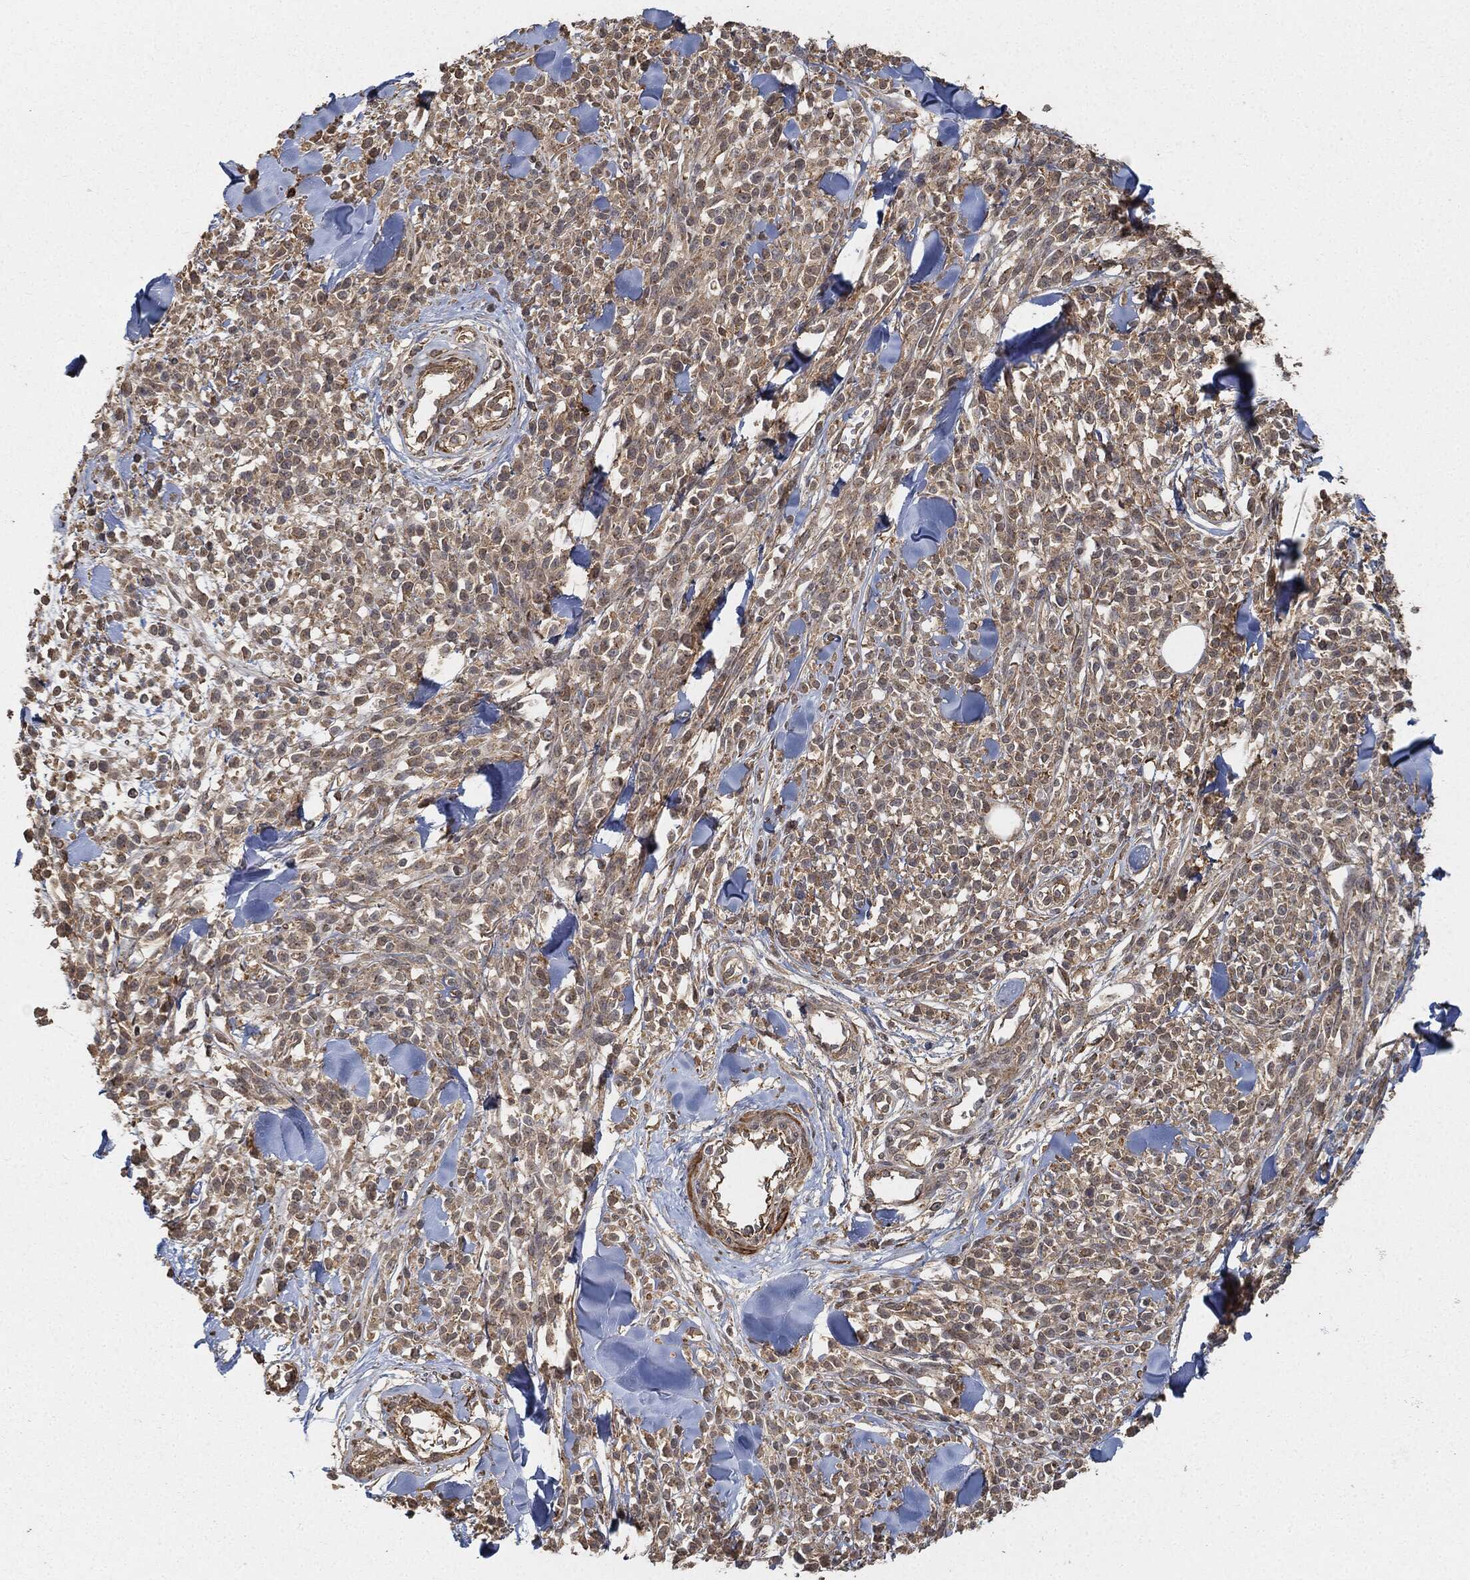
{"staining": {"intensity": "moderate", "quantity": "<25%", "location": "cytoplasmic/membranous"}, "tissue": "melanoma", "cell_type": "Tumor cells", "image_type": "cancer", "snomed": [{"axis": "morphology", "description": "Malignant melanoma, NOS"}, {"axis": "topography", "description": "Skin"}, {"axis": "topography", "description": "Skin of trunk"}], "caption": "Malignant melanoma stained for a protein (brown) exhibits moderate cytoplasmic/membranous positive positivity in about <25% of tumor cells.", "gene": "TPT1", "patient": {"sex": "male", "age": 74}}